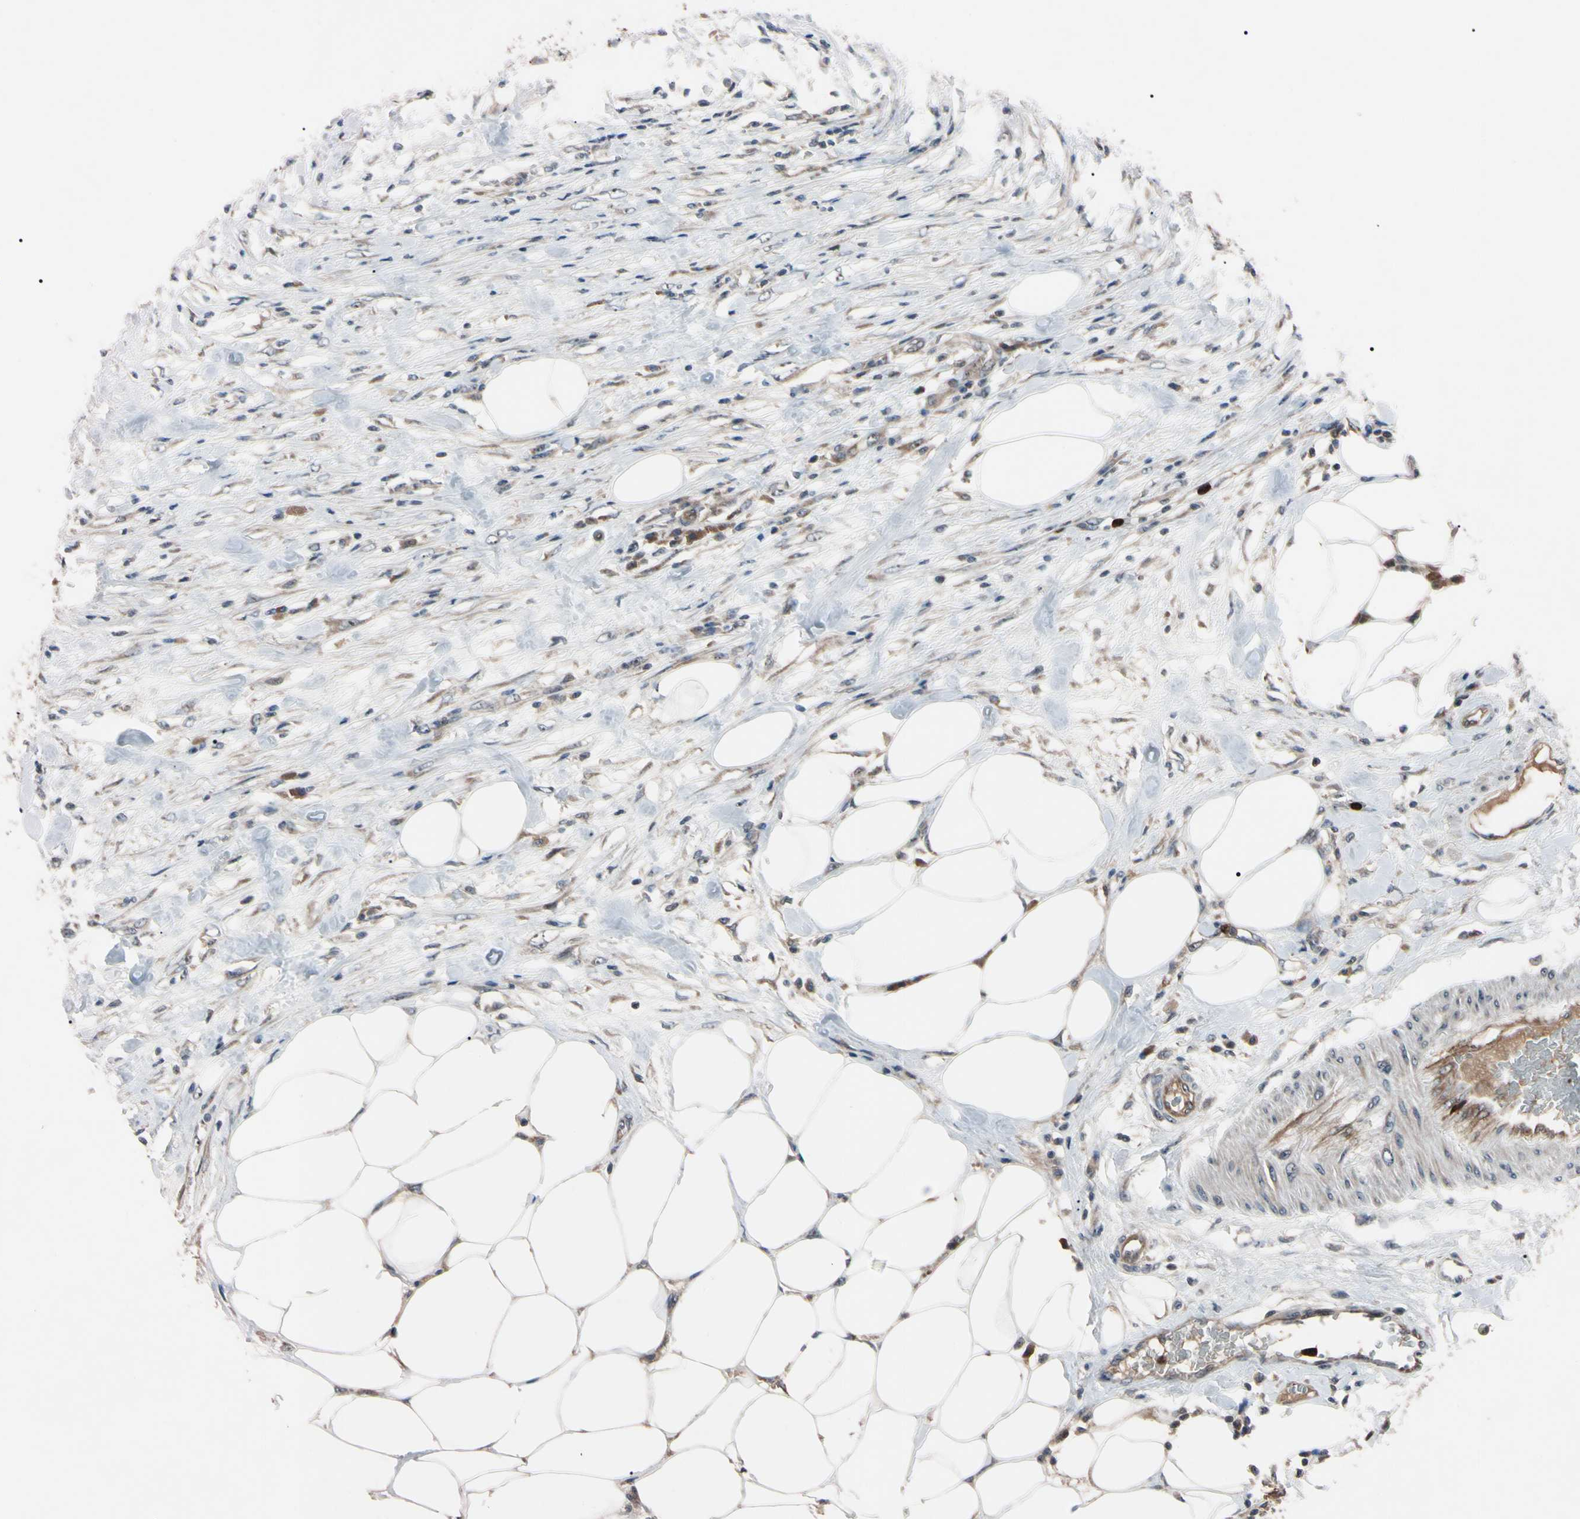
{"staining": {"intensity": "moderate", "quantity": ">75%", "location": "cytoplasmic/membranous"}, "tissue": "urothelial cancer", "cell_type": "Tumor cells", "image_type": "cancer", "snomed": [{"axis": "morphology", "description": "Urothelial carcinoma, High grade"}, {"axis": "topography", "description": "Urinary bladder"}], "caption": "Immunohistochemistry micrograph of neoplastic tissue: human urothelial cancer stained using IHC shows medium levels of moderate protein expression localized specifically in the cytoplasmic/membranous of tumor cells, appearing as a cytoplasmic/membranous brown color.", "gene": "TRAF5", "patient": {"sex": "female", "age": 80}}